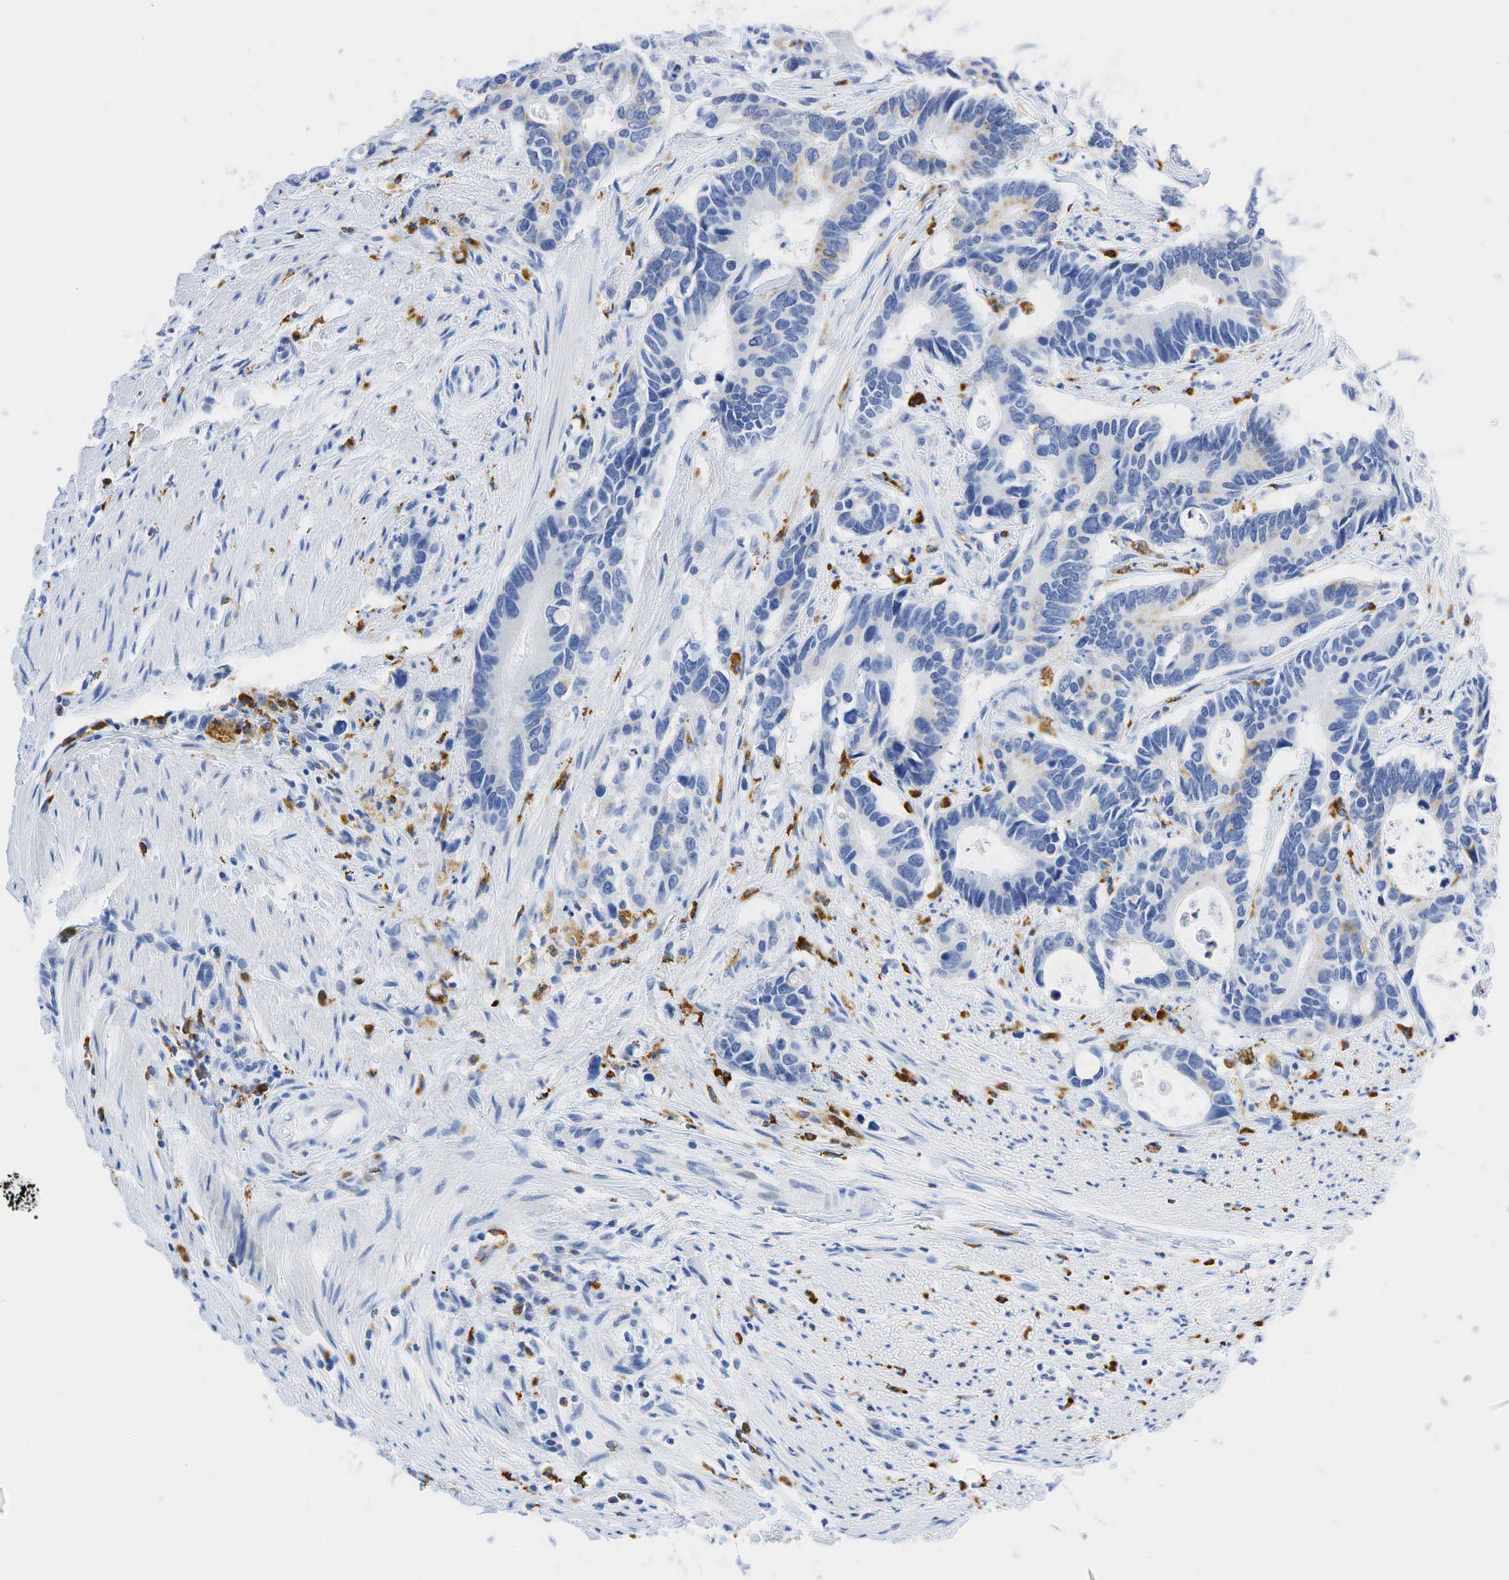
{"staining": {"intensity": "negative", "quantity": "none", "location": "none"}, "tissue": "colorectal cancer", "cell_type": "Tumor cells", "image_type": "cancer", "snomed": [{"axis": "morphology", "description": "Adenocarcinoma, NOS"}, {"axis": "topography", "description": "Colon"}], "caption": "Colorectal cancer was stained to show a protein in brown. There is no significant positivity in tumor cells. (DAB IHC, high magnification).", "gene": "CD68", "patient": {"sex": "male", "age": 49}}